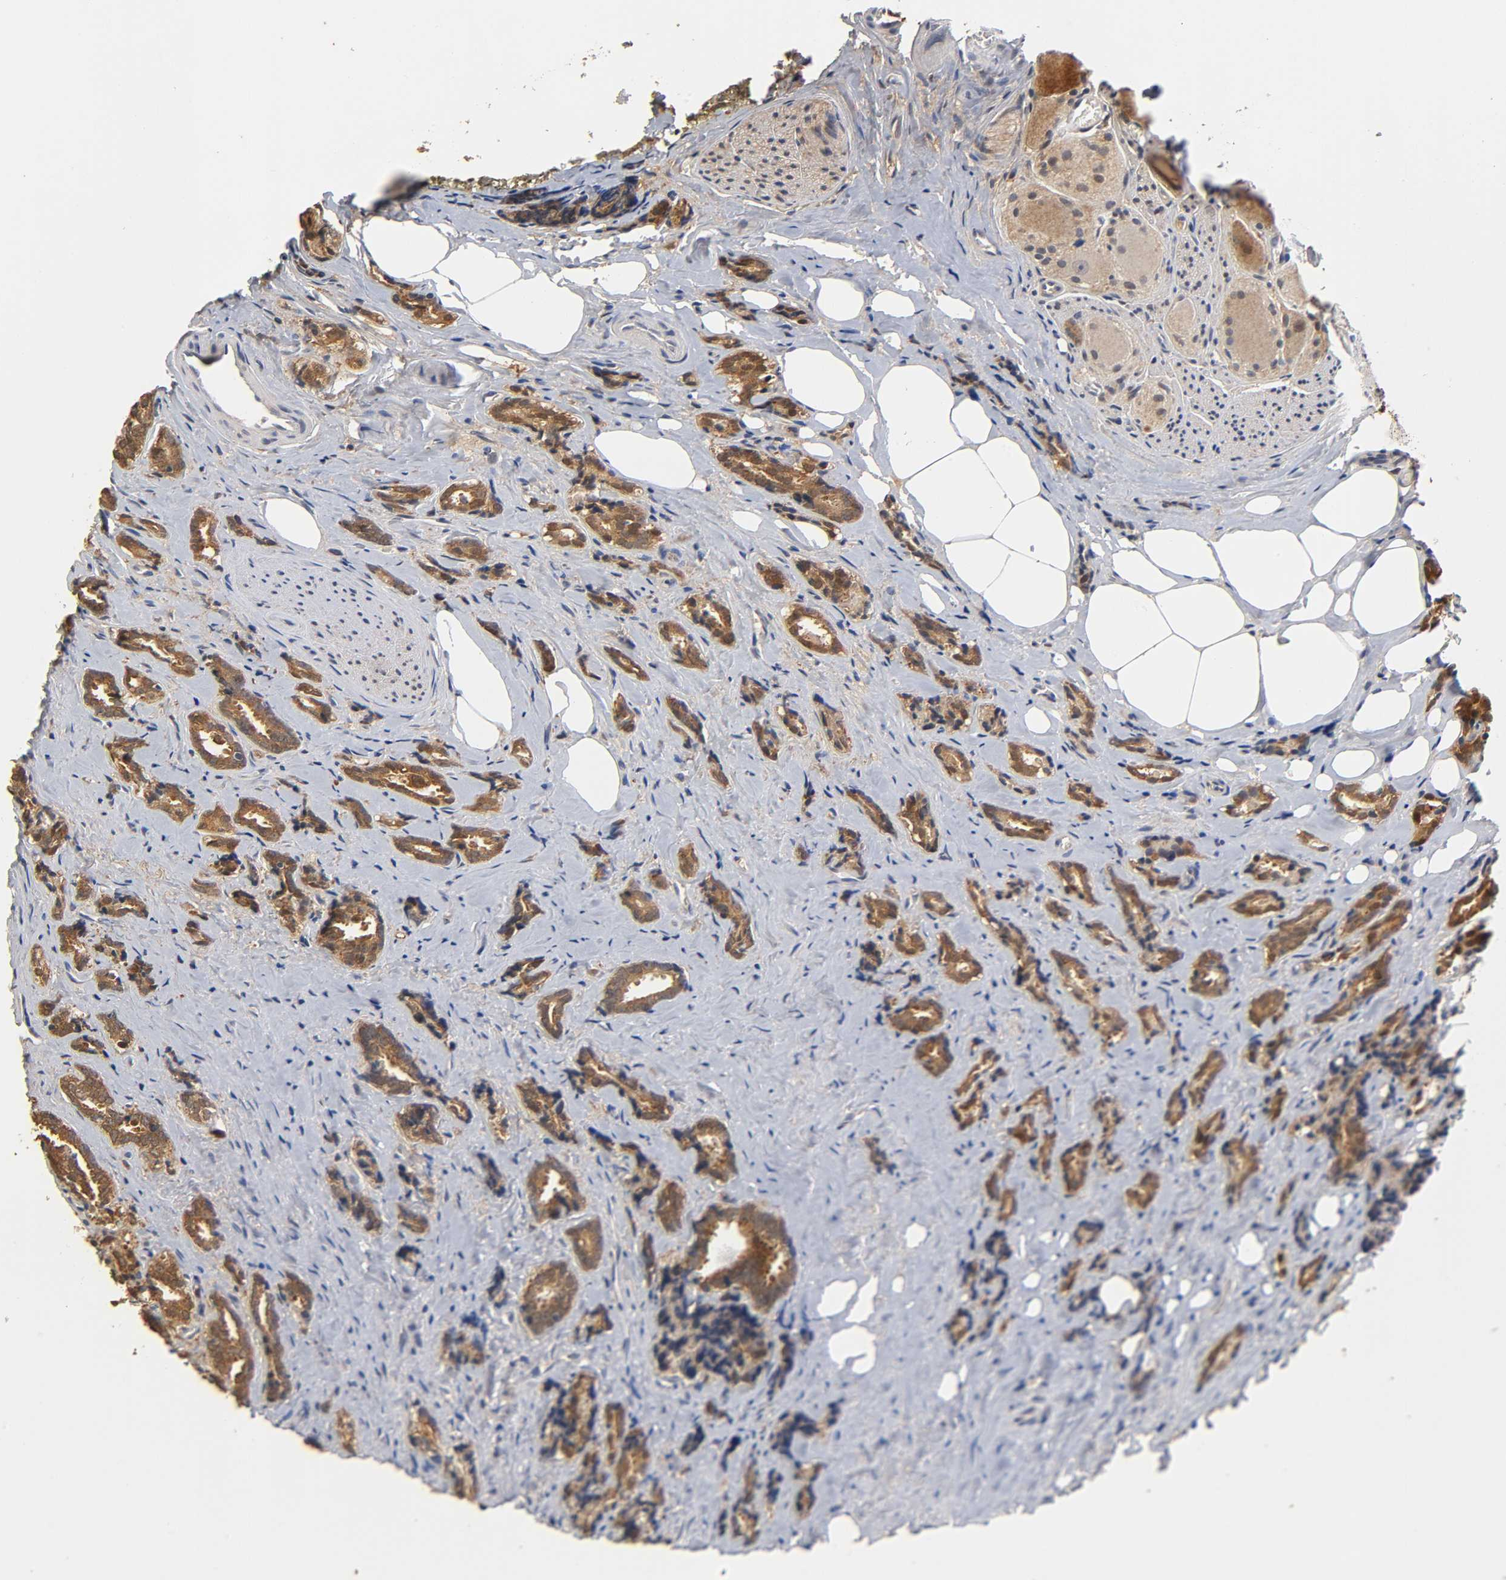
{"staining": {"intensity": "strong", "quantity": ">75%", "location": "cytoplasmic/membranous,nuclear"}, "tissue": "prostate cancer", "cell_type": "Tumor cells", "image_type": "cancer", "snomed": [{"axis": "morphology", "description": "Adenocarcinoma, High grade"}, {"axis": "topography", "description": "Prostate"}], "caption": "A brown stain highlights strong cytoplasmic/membranous and nuclear expression of a protein in human prostate high-grade adenocarcinoma tumor cells.", "gene": "GSTZ1", "patient": {"sex": "male", "age": 67}}